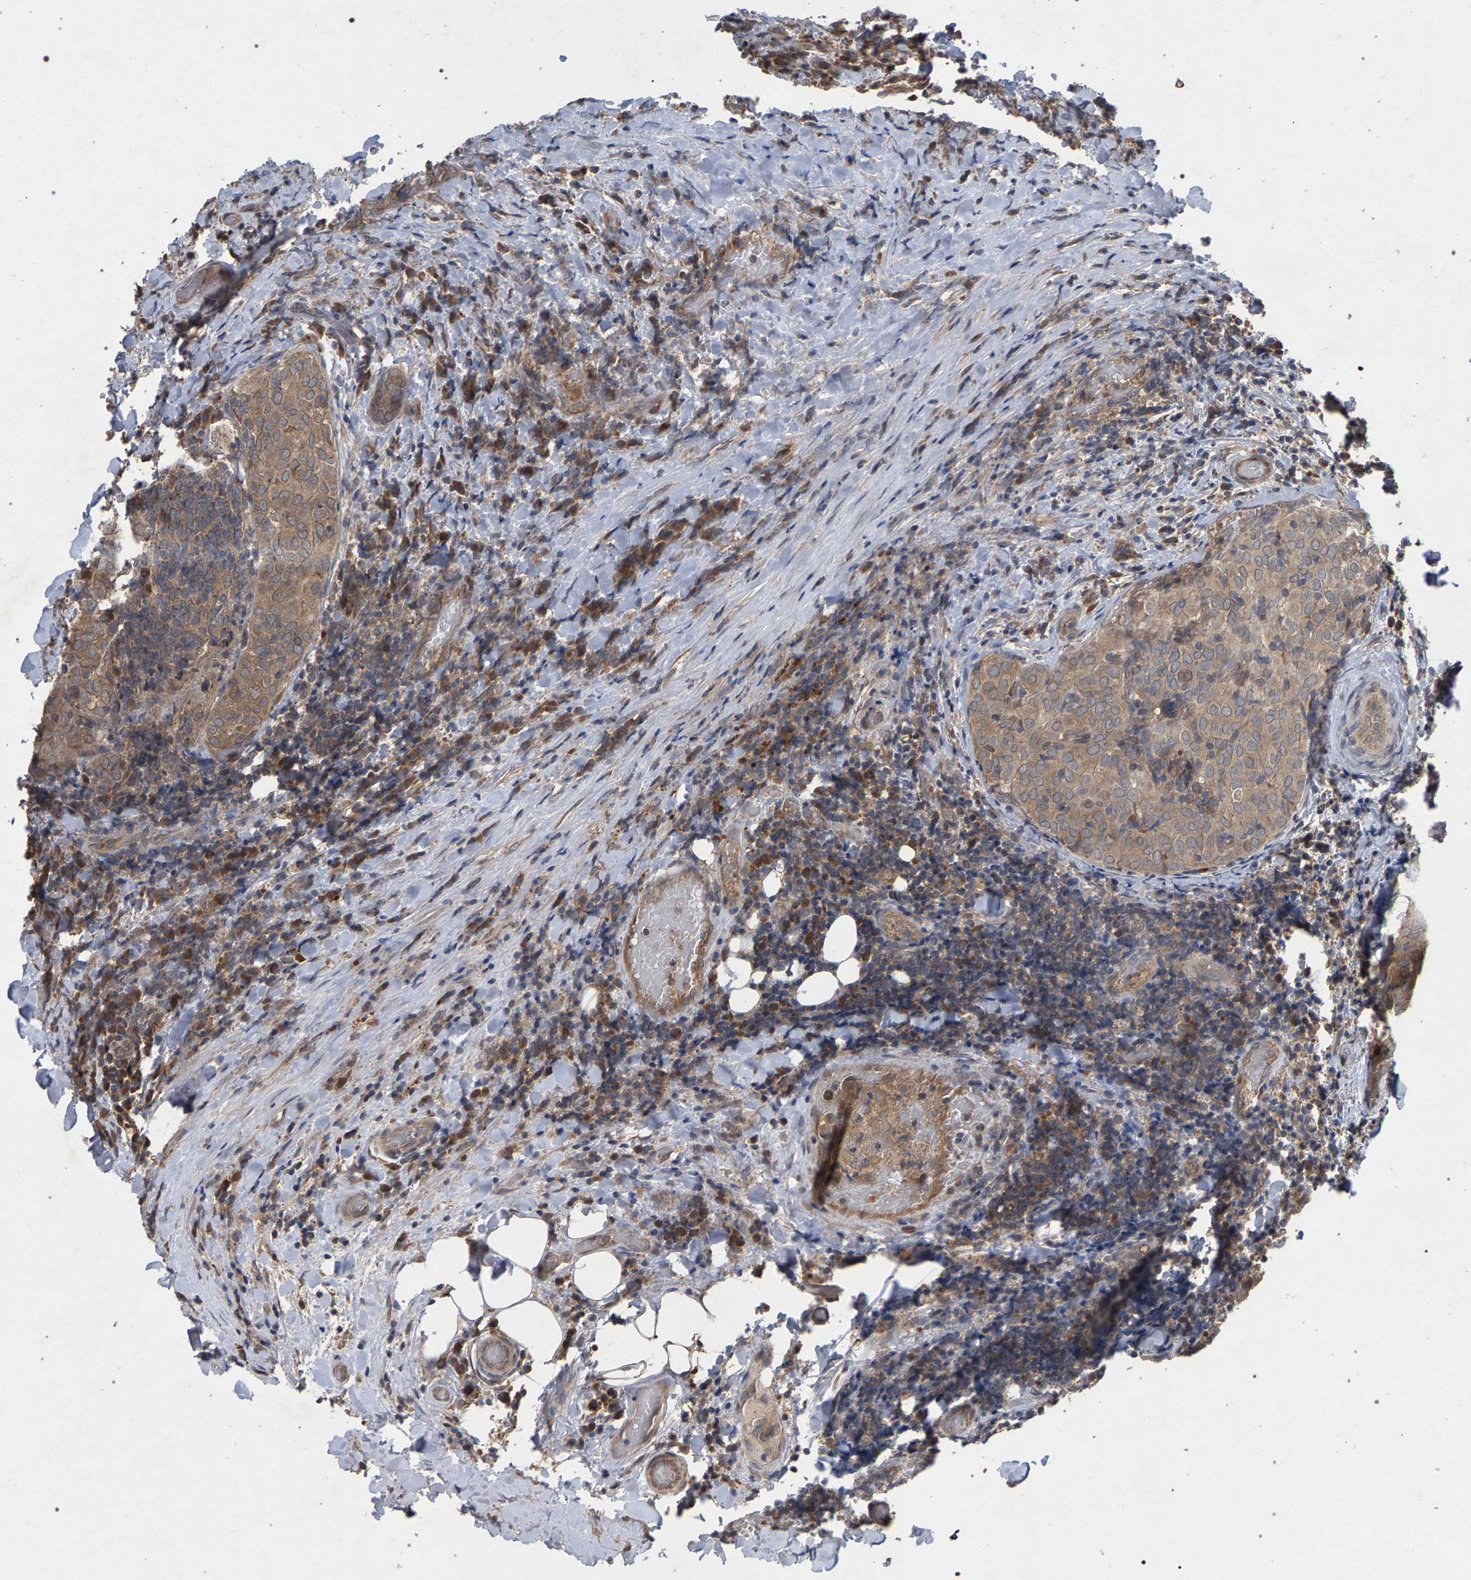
{"staining": {"intensity": "weak", "quantity": ">75%", "location": "cytoplasmic/membranous"}, "tissue": "thyroid cancer", "cell_type": "Tumor cells", "image_type": "cancer", "snomed": [{"axis": "morphology", "description": "Normal tissue, NOS"}, {"axis": "morphology", "description": "Papillary adenocarcinoma, NOS"}, {"axis": "topography", "description": "Thyroid gland"}], "caption": "Weak cytoplasmic/membranous protein staining is seen in about >75% of tumor cells in papillary adenocarcinoma (thyroid). (DAB (3,3'-diaminobenzidine) IHC, brown staining for protein, blue staining for nuclei).", "gene": "SLC4A4", "patient": {"sex": "female", "age": 30}}